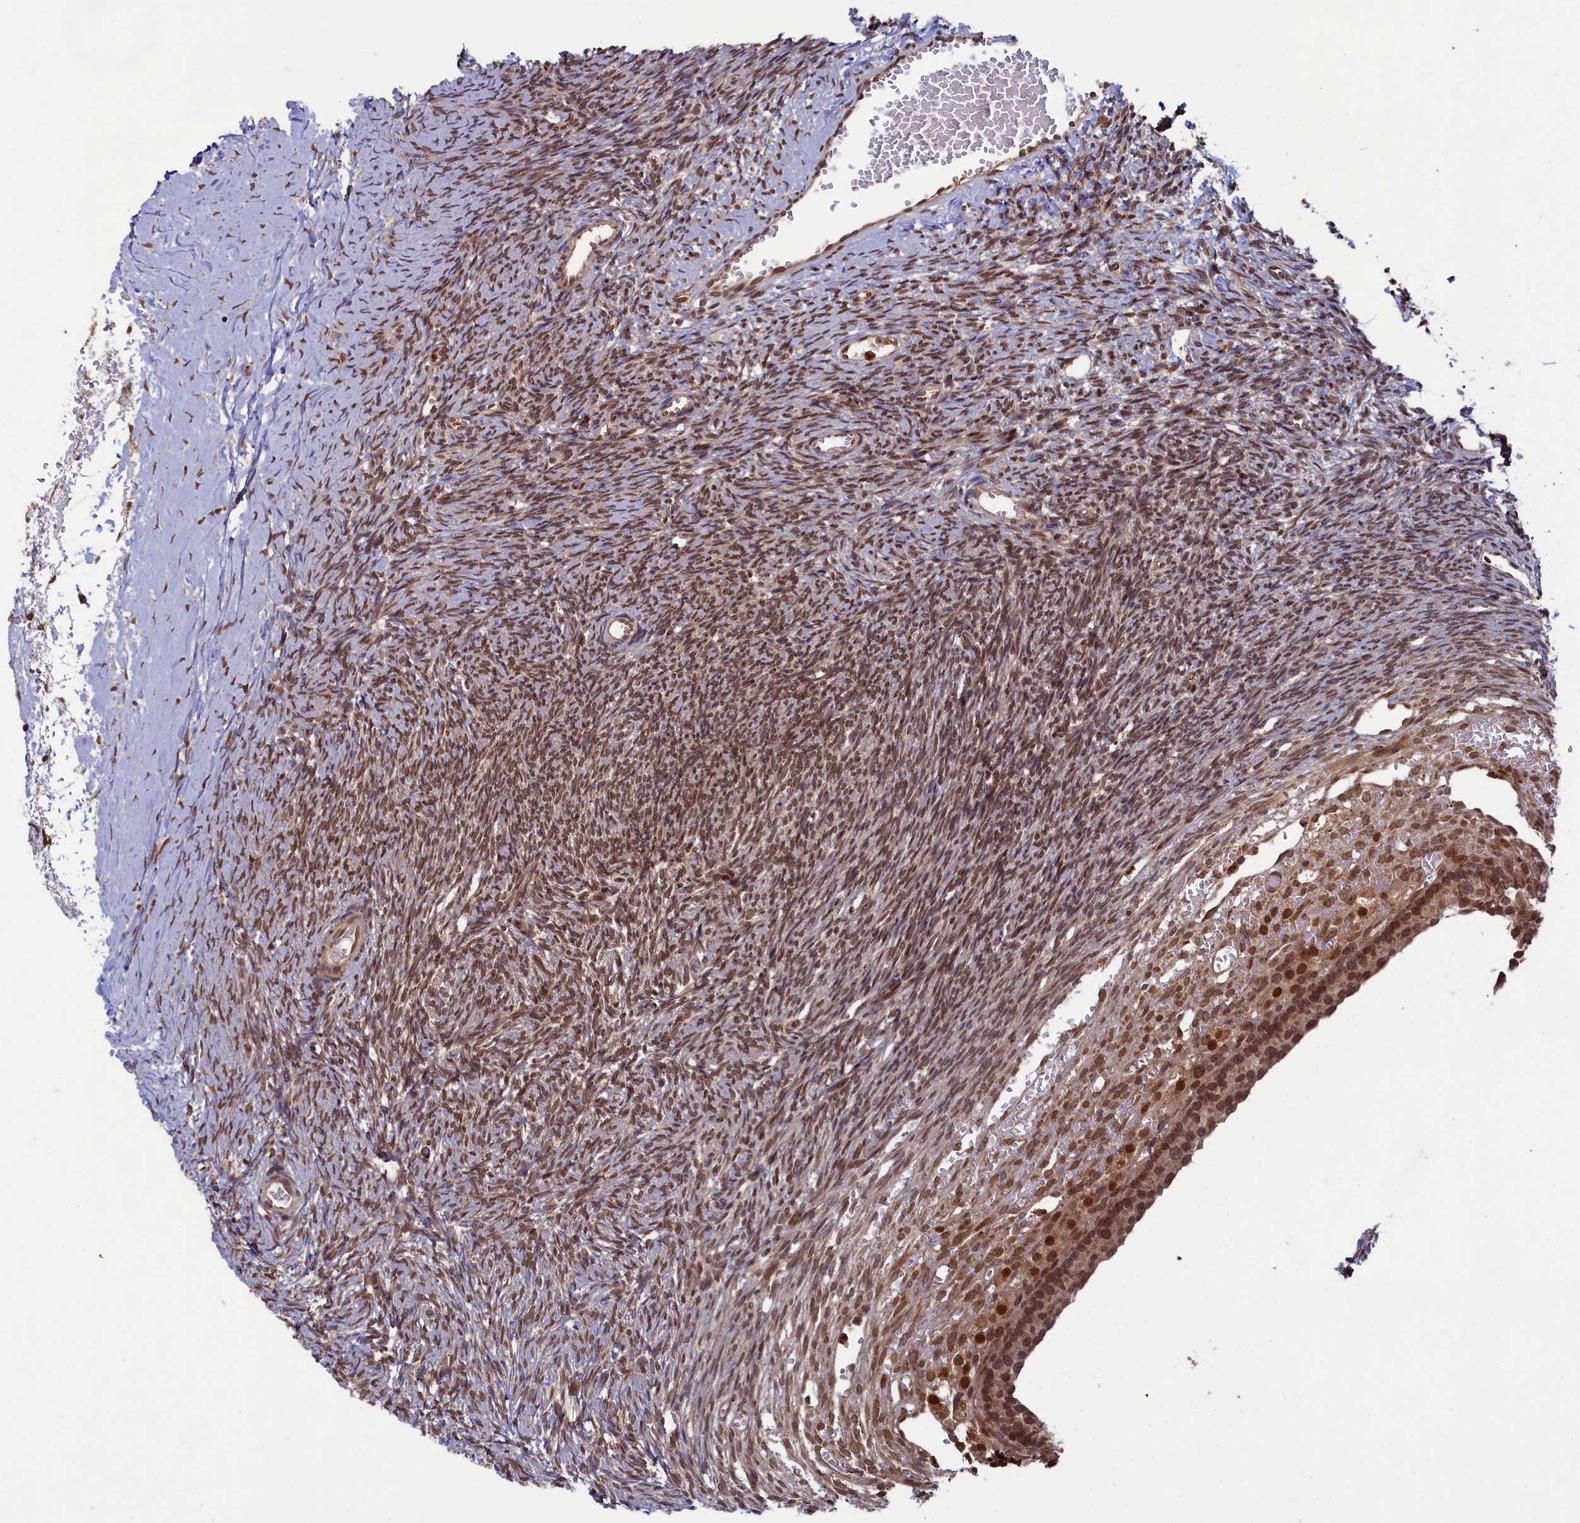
{"staining": {"intensity": "moderate", "quantity": ">75%", "location": "nuclear"}, "tissue": "ovary", "cell_type": "Ovarian stroma cells", "image_type": "normal", "snomed": [{"axis": "morphology", "description": "Normal tissue, NOS"}, {"axis": "topography", "description": "Ovary"}], "caption": "Immunohistochemical staining of unremarkable human ovary reveals moderate nuclear protein expression in about >75% of ovarian stroma cells. The staining is performed using DAB brown chromogen to label protein expression. The nuclei are counter-stained blue using hematoxylin.", "gene": "NAE1", "patient": {"sex": "female", "age": 39}}